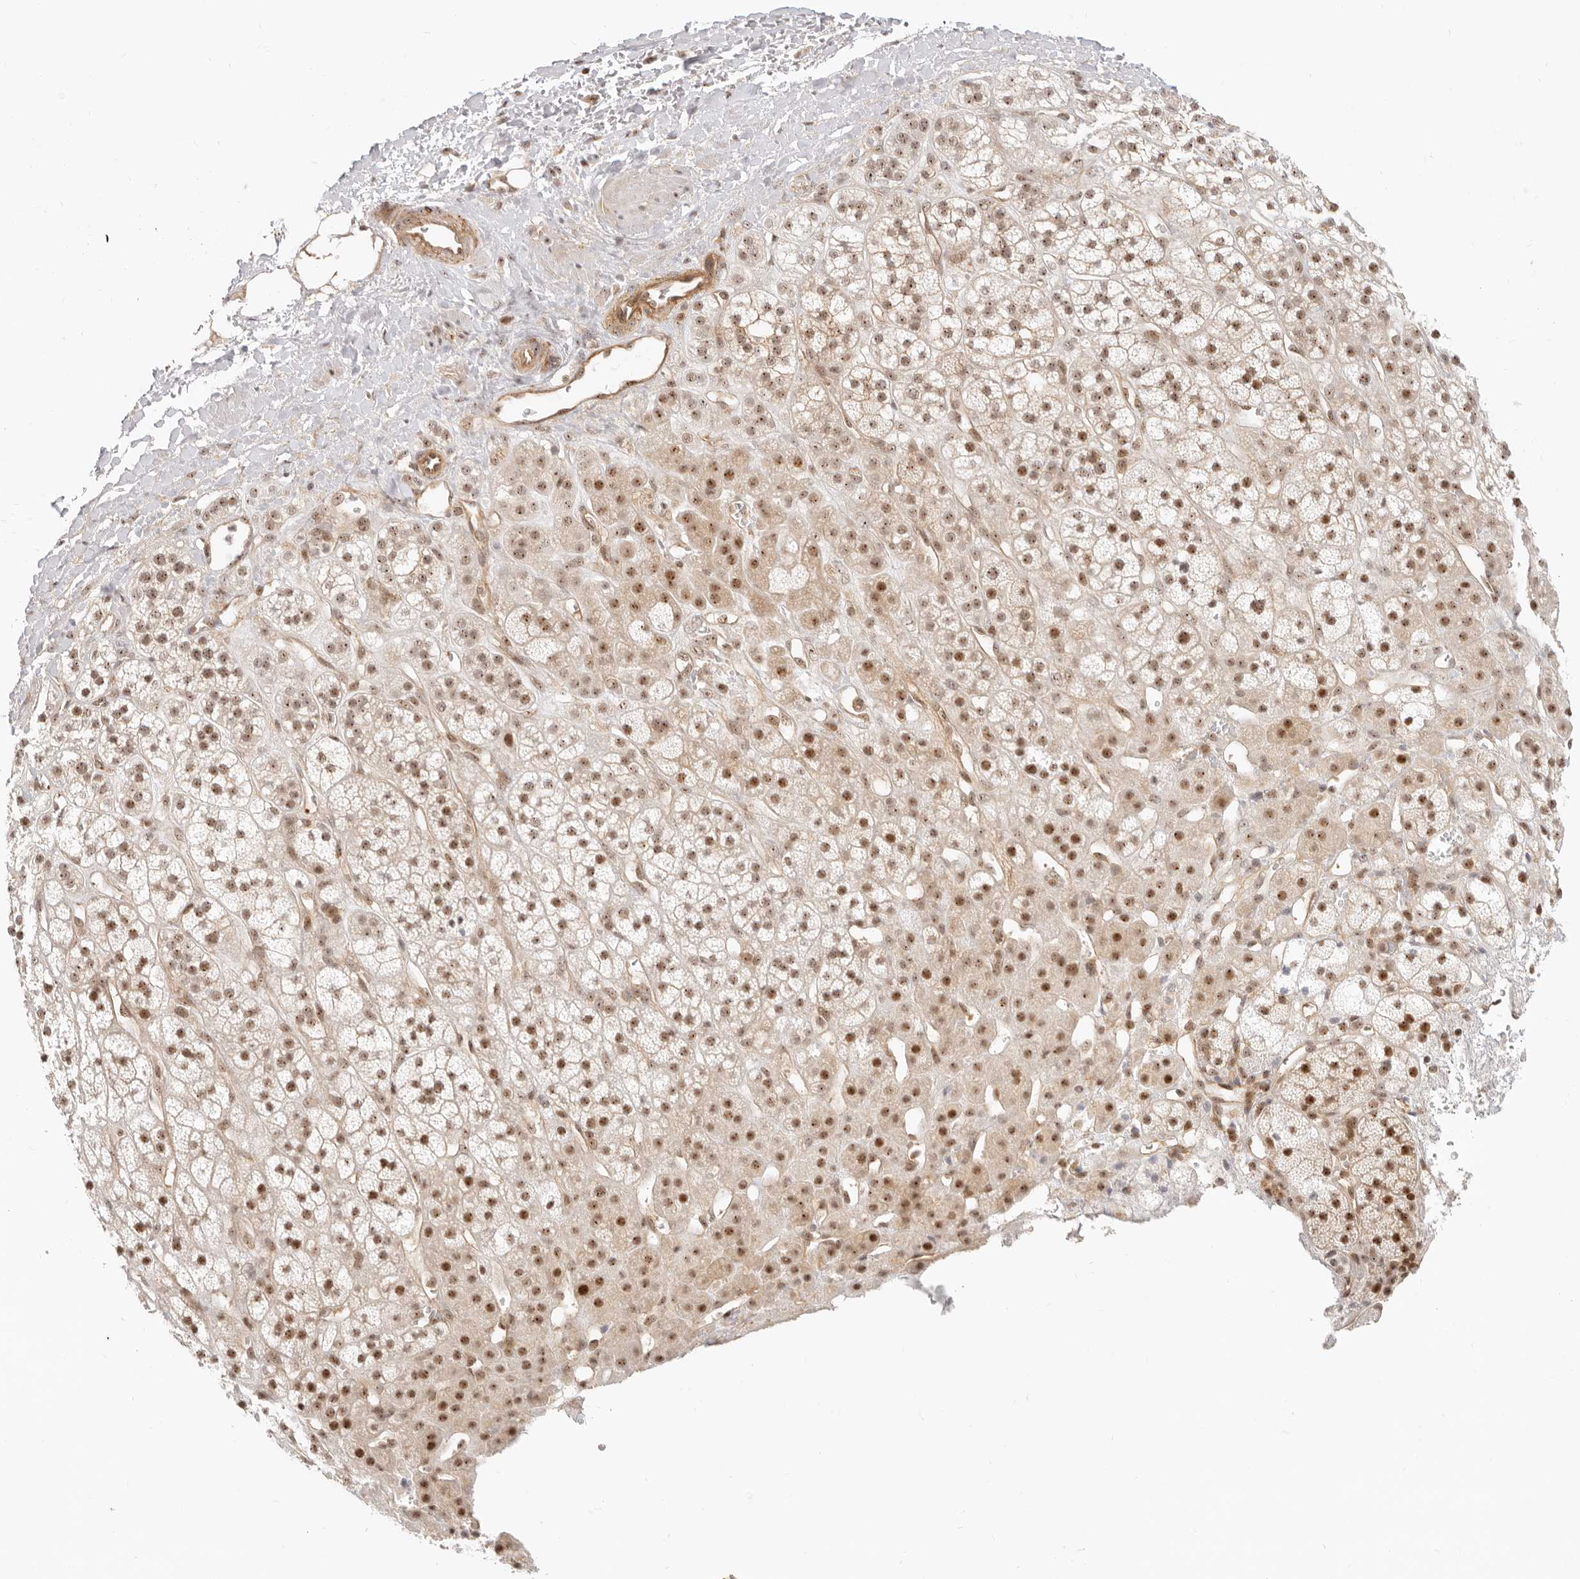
{"staining": {"intensity": "moderate", "quantity": ">75%", "location": "nuclear"}, "tissue": "adrenal gland", "cell_type": "Glandular cells", "image_type": "normal", "snomed": [{"axis": "morphology", "description": "Normal tissue, NOS"}, {"axis": "topography", "description": "Adrenal gland"}], "caption": "An immunohistochemistry histopathology image of benign tissue is shown. Protein staining in brown highlights moderate nuclear positivity in adrenal gland within glandular cells. (DAB IHC, brown staining for protein, blue staining for nuclei).", "gene": "BAP1", "patient": {"sex": "male", "age": 56}}